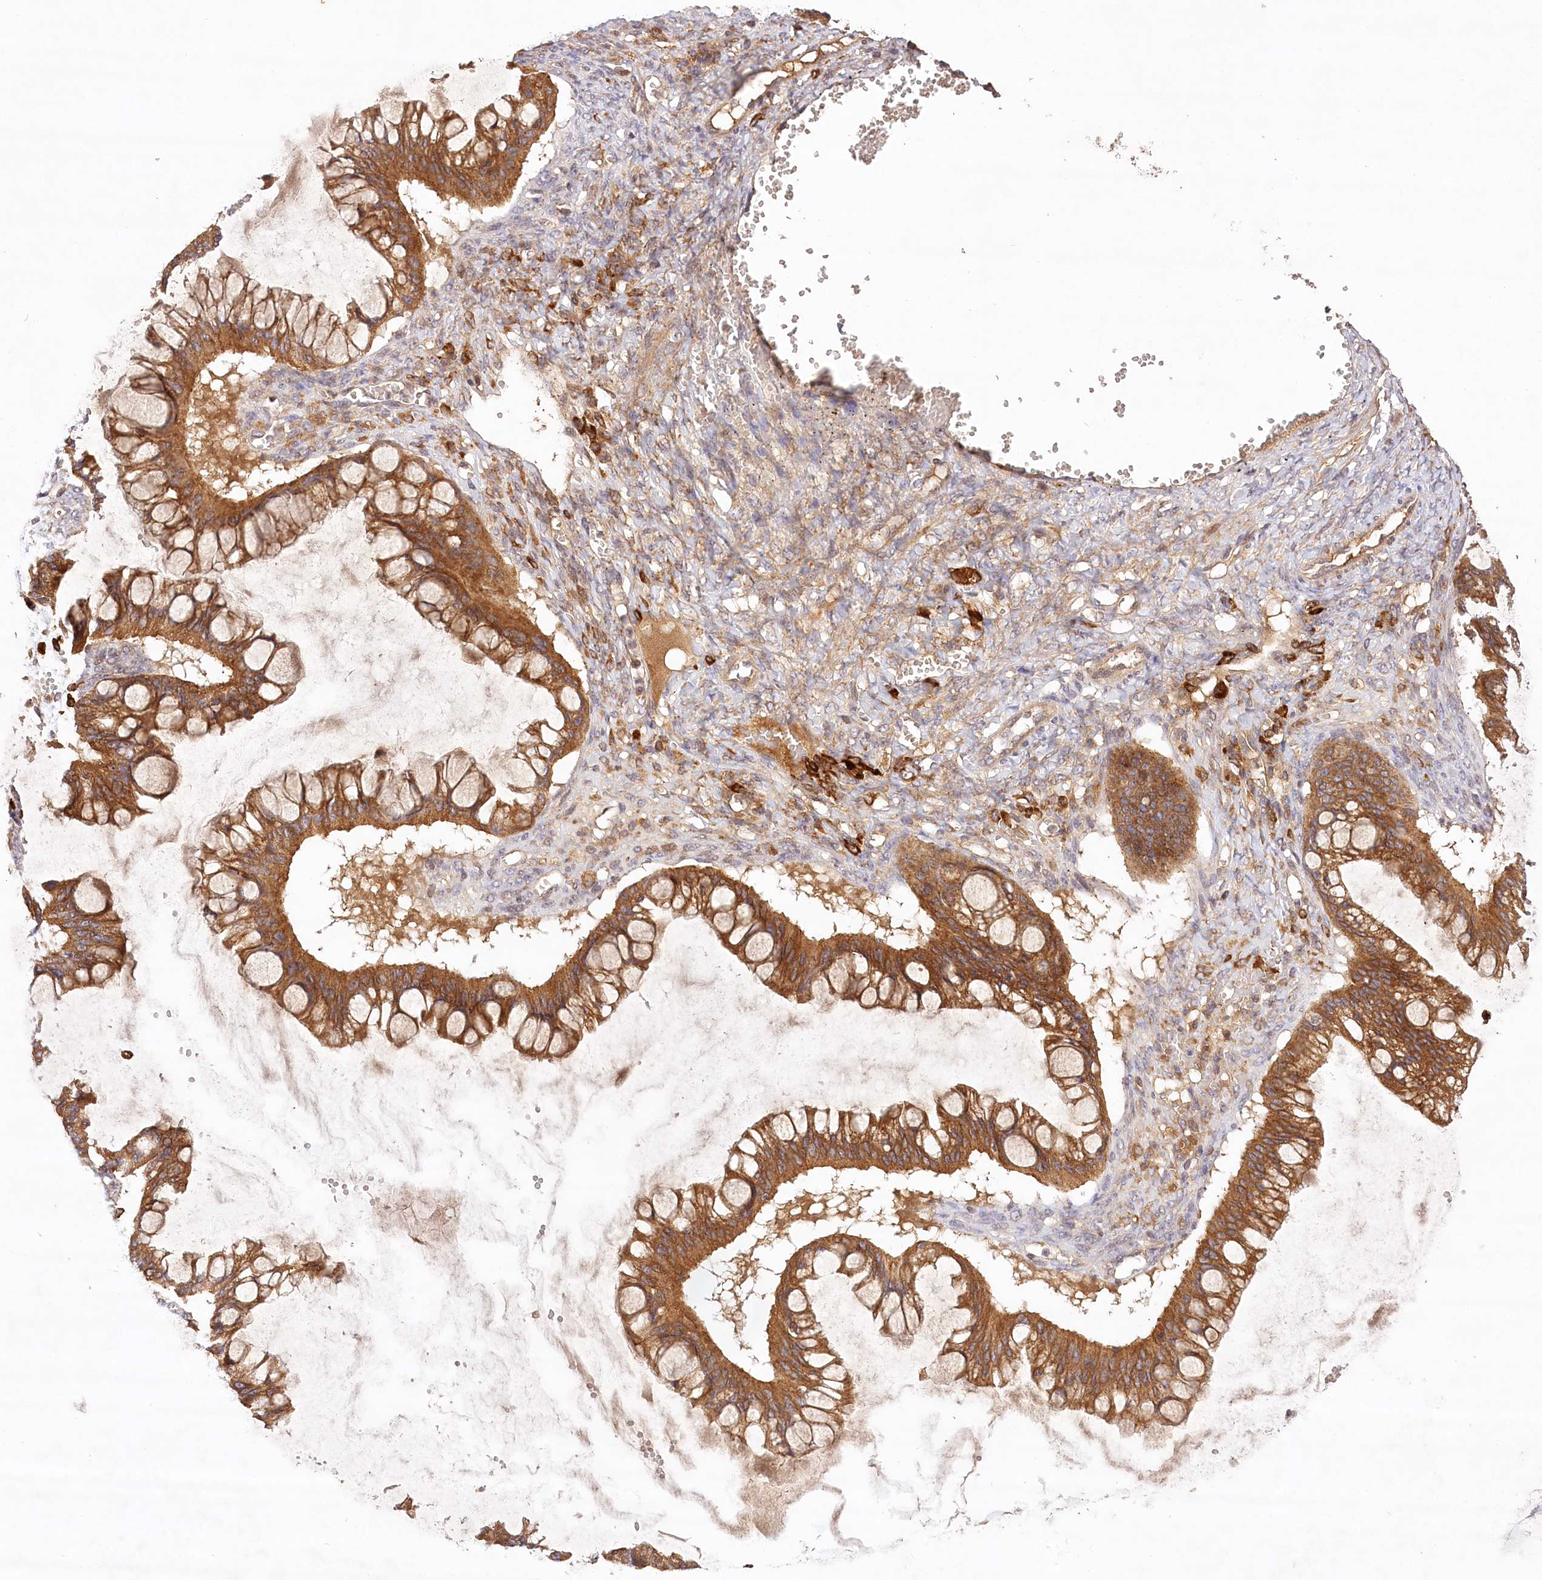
{"staining": {"intensity": "moderate", "quantity": ">75%", "location": "cytoplasmic/membranous"}, "tissue": "ovarian cancer", "cell_type": "Tumor cells", "image_type": "cancer", "snomed": [{"axis": "morphology", "description": "Cystadenocarcinoma, mucinous, NOS"}, {"axis": "topography", "description": "Ovary"}], "caption": "Protein staining exhibits moderate cytoplasmic/membranous expression in approximately >75% of tumor cells in ovarian mucinous cystadenocarcinoma.", "gene": "LSS", "patient": {"sex": "female", "age": 73}}